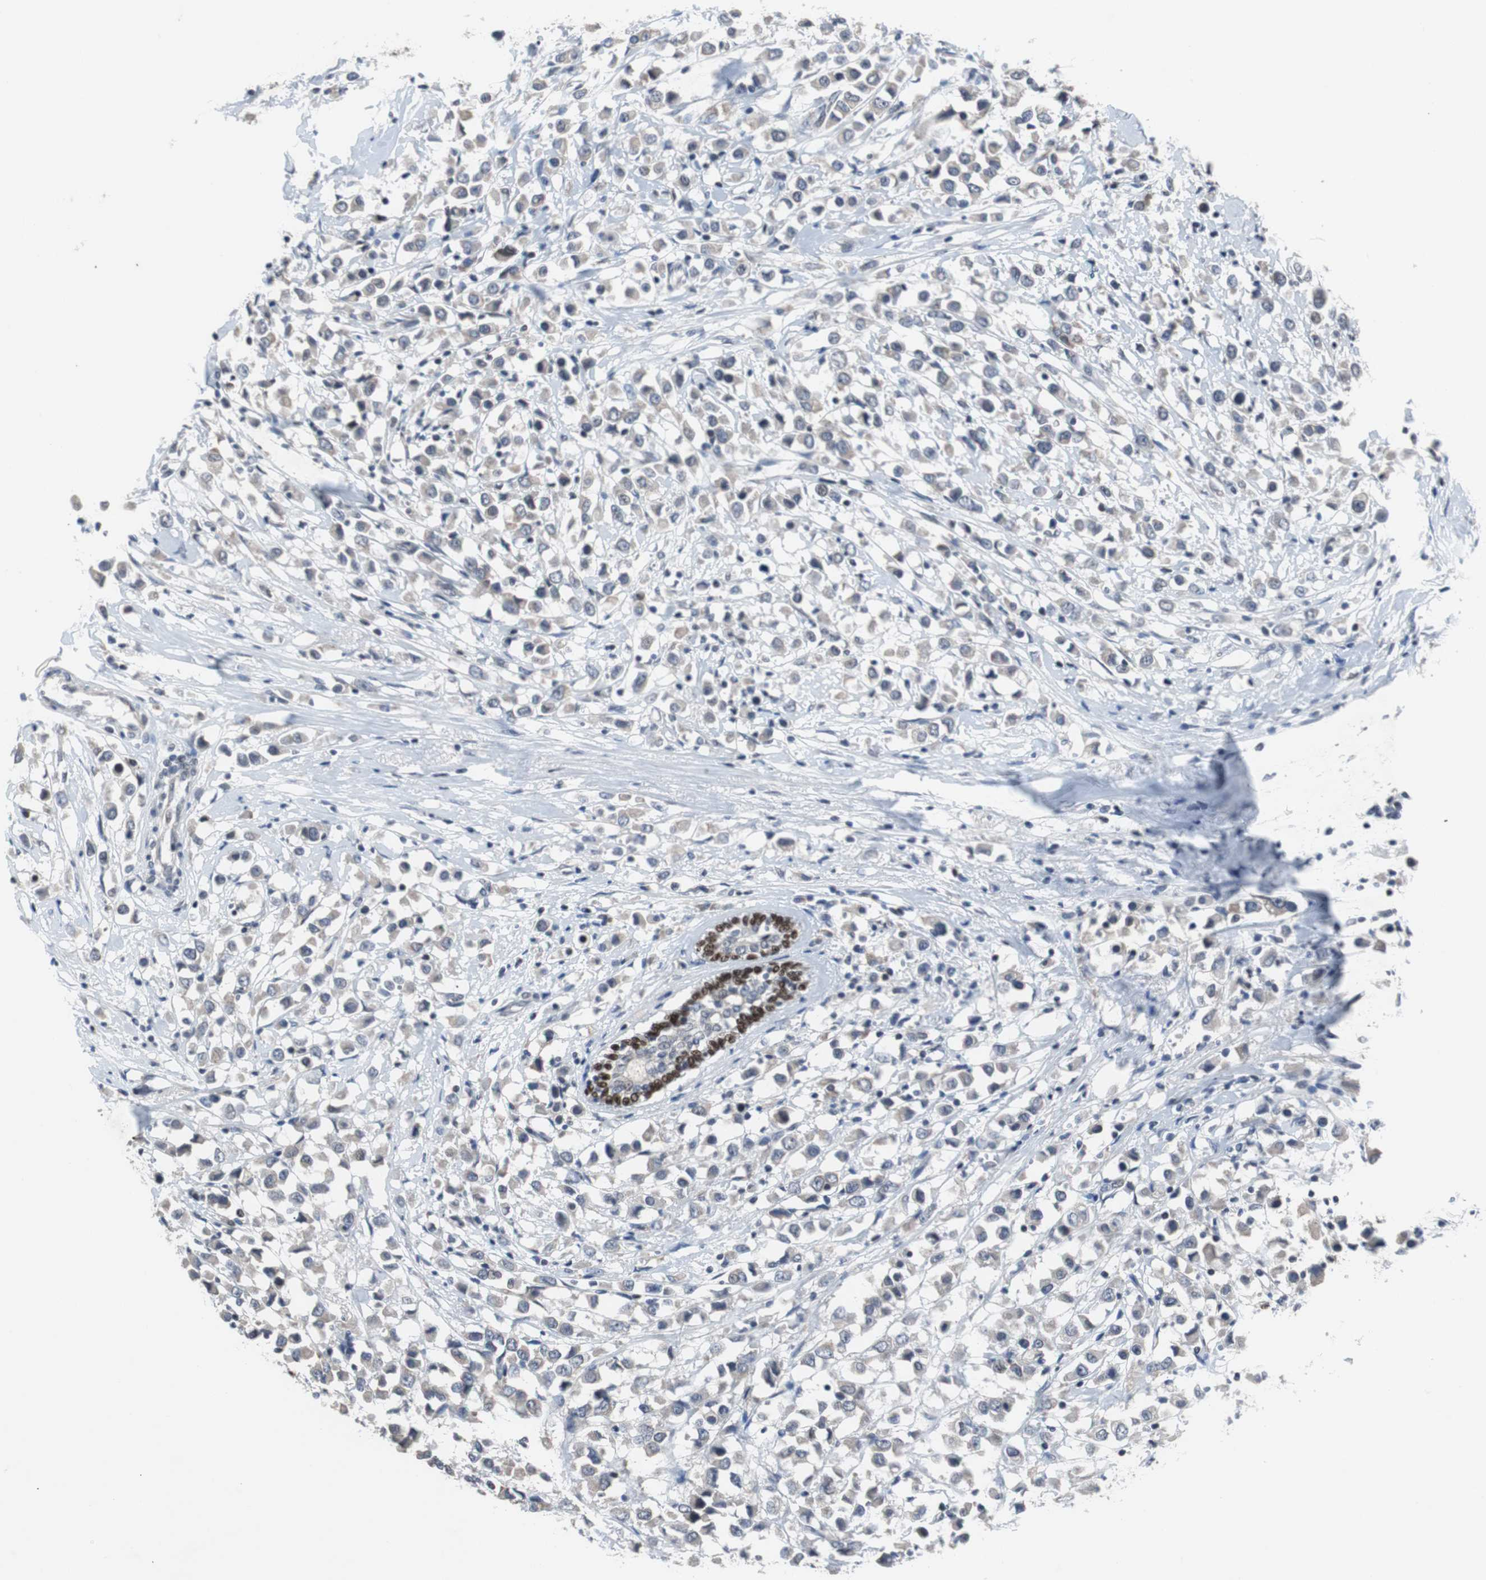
{"staining": {"intensity": "weak", "quantity": "<25%", "location": "cytoplasmic/membranous"}, "tissue": "breast cancer", "cell_type": "Tumor cells", "image_type": "cancer", "snomed": [{"axis": "morphology", "description": "Duct carcinoma"}, {"axis": "topography", "description": "Breast"}], "caption": "Immunohistochemistry micrograph of neoplastic tissue: human breast cancer (invasive ductal carcinoma) stained with DAB displays no significant protein expression in tumor cells. Brightfield microscopy of immunohistochemistry stained with DAB (3,3'-diaminobenzidine) (brown) and hematoxylin (blue), captured at high magnification.", "gene": "TP63", "patient": {"sex": "female", "age": 61}}